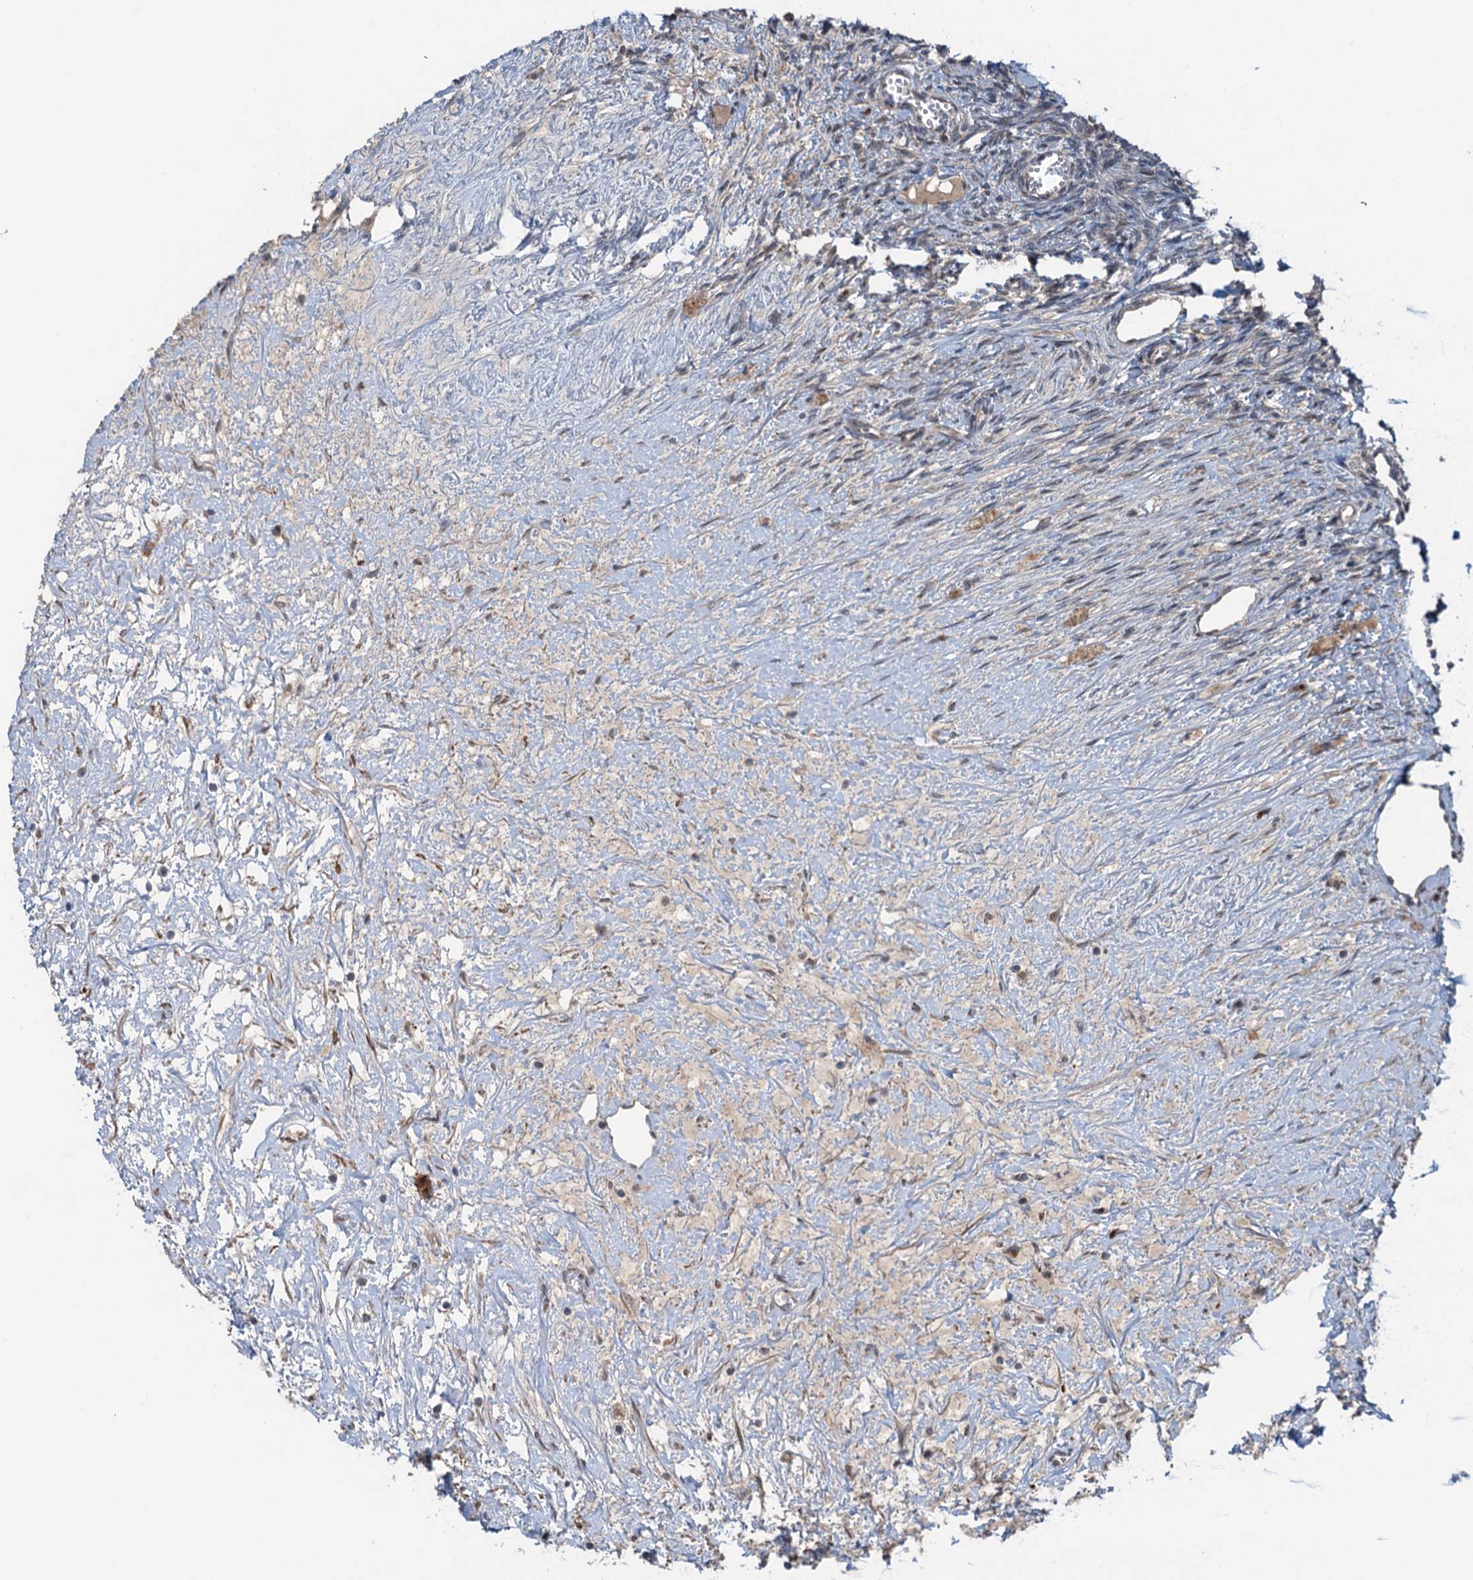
{"staining": {"intensity": "moderate", "quantity": "<25%", "location": "cytoplasmic/membranous"}, "tissue": "ovary", "cell_type": "Ovarian stroma cells", "image_type": "normal", "snomed": [{"axis": "morphology", "description": "Normal tissue, NOS"}, {"axis": "topography", "description": "Ovary"}], "caption": "Immunohistochemistry micrograph of unremarkable ovary: ovary stained using IHC reveals low levels of moderate protein expression localized specifically in the cytoplasmic/membranous of ovarian stroma cells, appearing as a cytoplasmic/membranous brown color.", "gene": "DYNC2I2", "patient": {"sex": "female", "age": 44}}